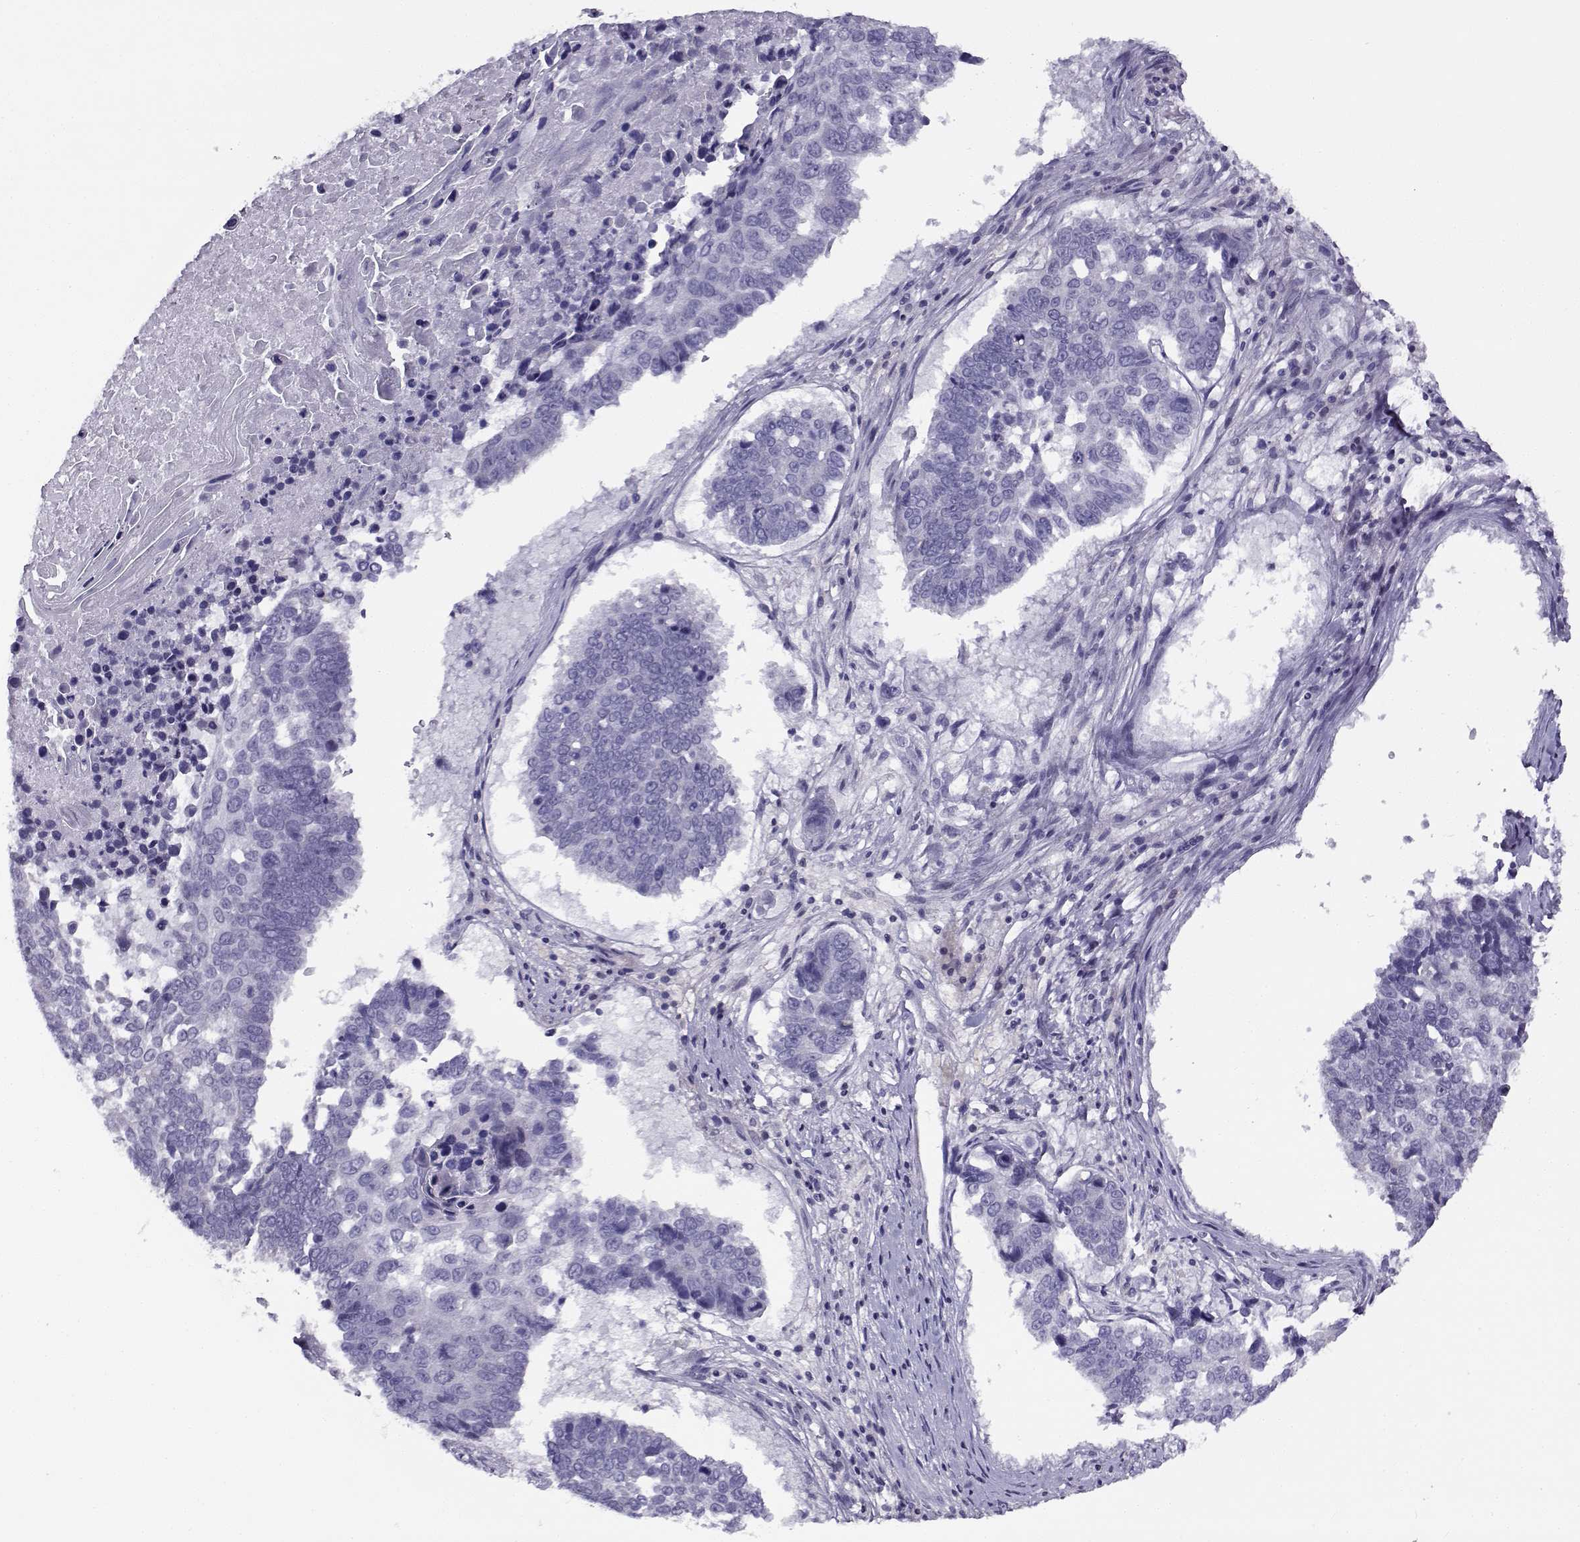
{"staining": {"intensity": "negative", "quantity": "none", "location": "none"}, "tissue": "lung cancer", "cell_type": "Tumor cells", "image_type": "cancer", "snomed": [{"axis": "morphology", "description": "Squamous cell carcinoma, NOS"}, {"axis": "topography", "description": "Lung"}], "caption": "A micrograph of lung squamous cell carcinoma stained for a protein demonstrates no brown staining in tumor cells. (DAB immunohistochemistry visualized using brightfield microscopy, high magnification).", "gene": "FEZF1", "patient": {"sex": "male", "age": 73}}